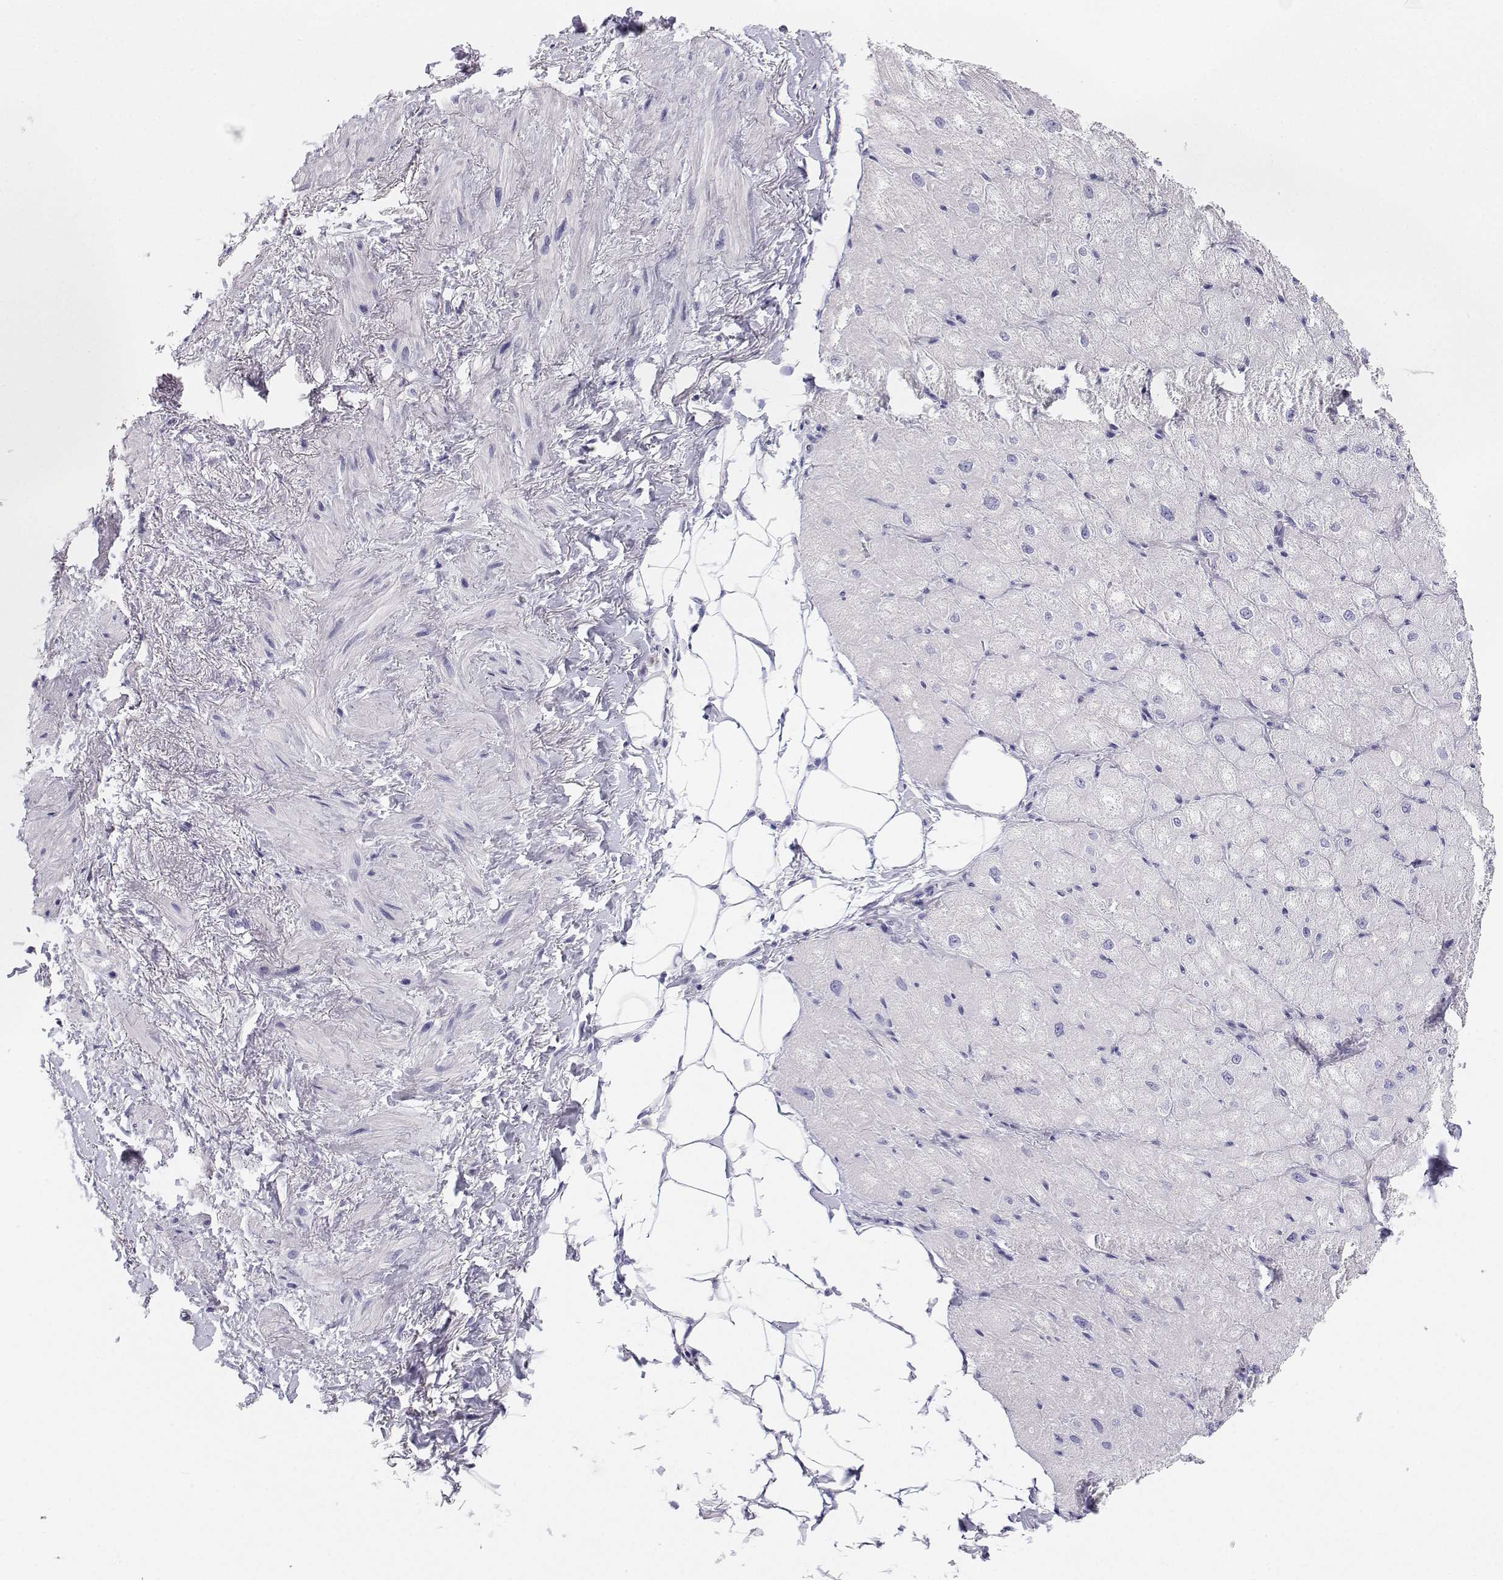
{"staining": {"intensity": "negative", "quantity": "none", "location": "none"}, "tissue": "heart muscle", "cell_type": "Cardiomyocytes", "image_type": "normal", "snomed": [{"axis": "morphology", "description": "Normal tissue, NOS"}, {"axis": "topography", "description": "Heart"}], "caption": "This is a image of IHC staining of unremarkable heart muscle, which shows no staining in cardiomyocytes.", "gene": "BHMT", "patient": {"sex": "male", "age": 62}}